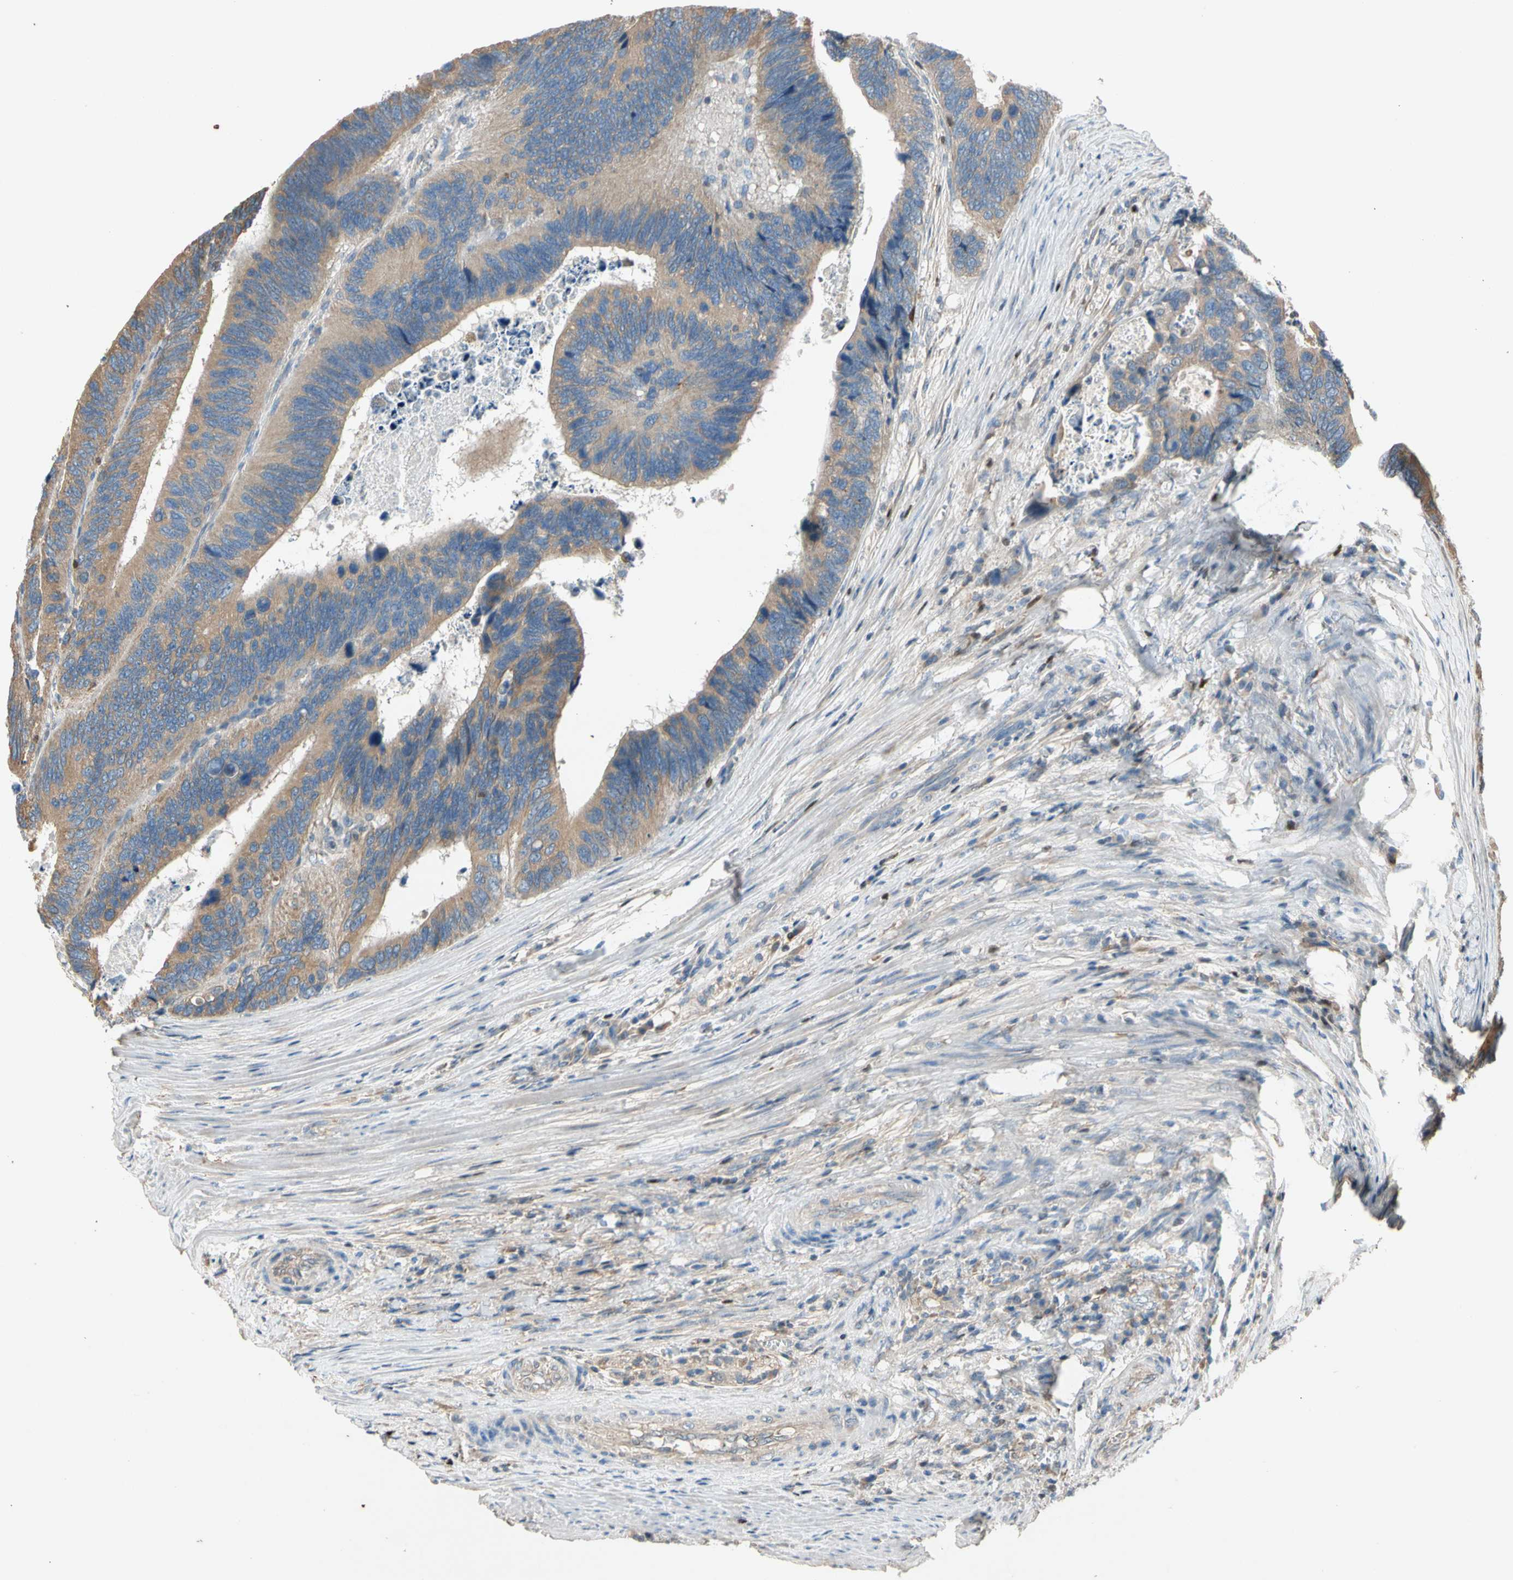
{"staining": {"intensity": "weak", "quantity": ">75%", "location": "cytoplasmic/membranous"}, "tissue": "colorectal cancer", "cell_type": "Tumor cells", "image_type": "cancer", "snomed": [{"axis": "morphology", "description": "Adenocarcinoma, NOS"}, {"axis": "topography", "description": "Colon"}], "caption": "This histopathology image demonstrates IHC staining of colorectal cancer, with low weak cytoplasmic/membranous staining in approximately >75% of tumor cells.", "gene": "TBX21", "patient": {"sex": "male", "age": 72}}